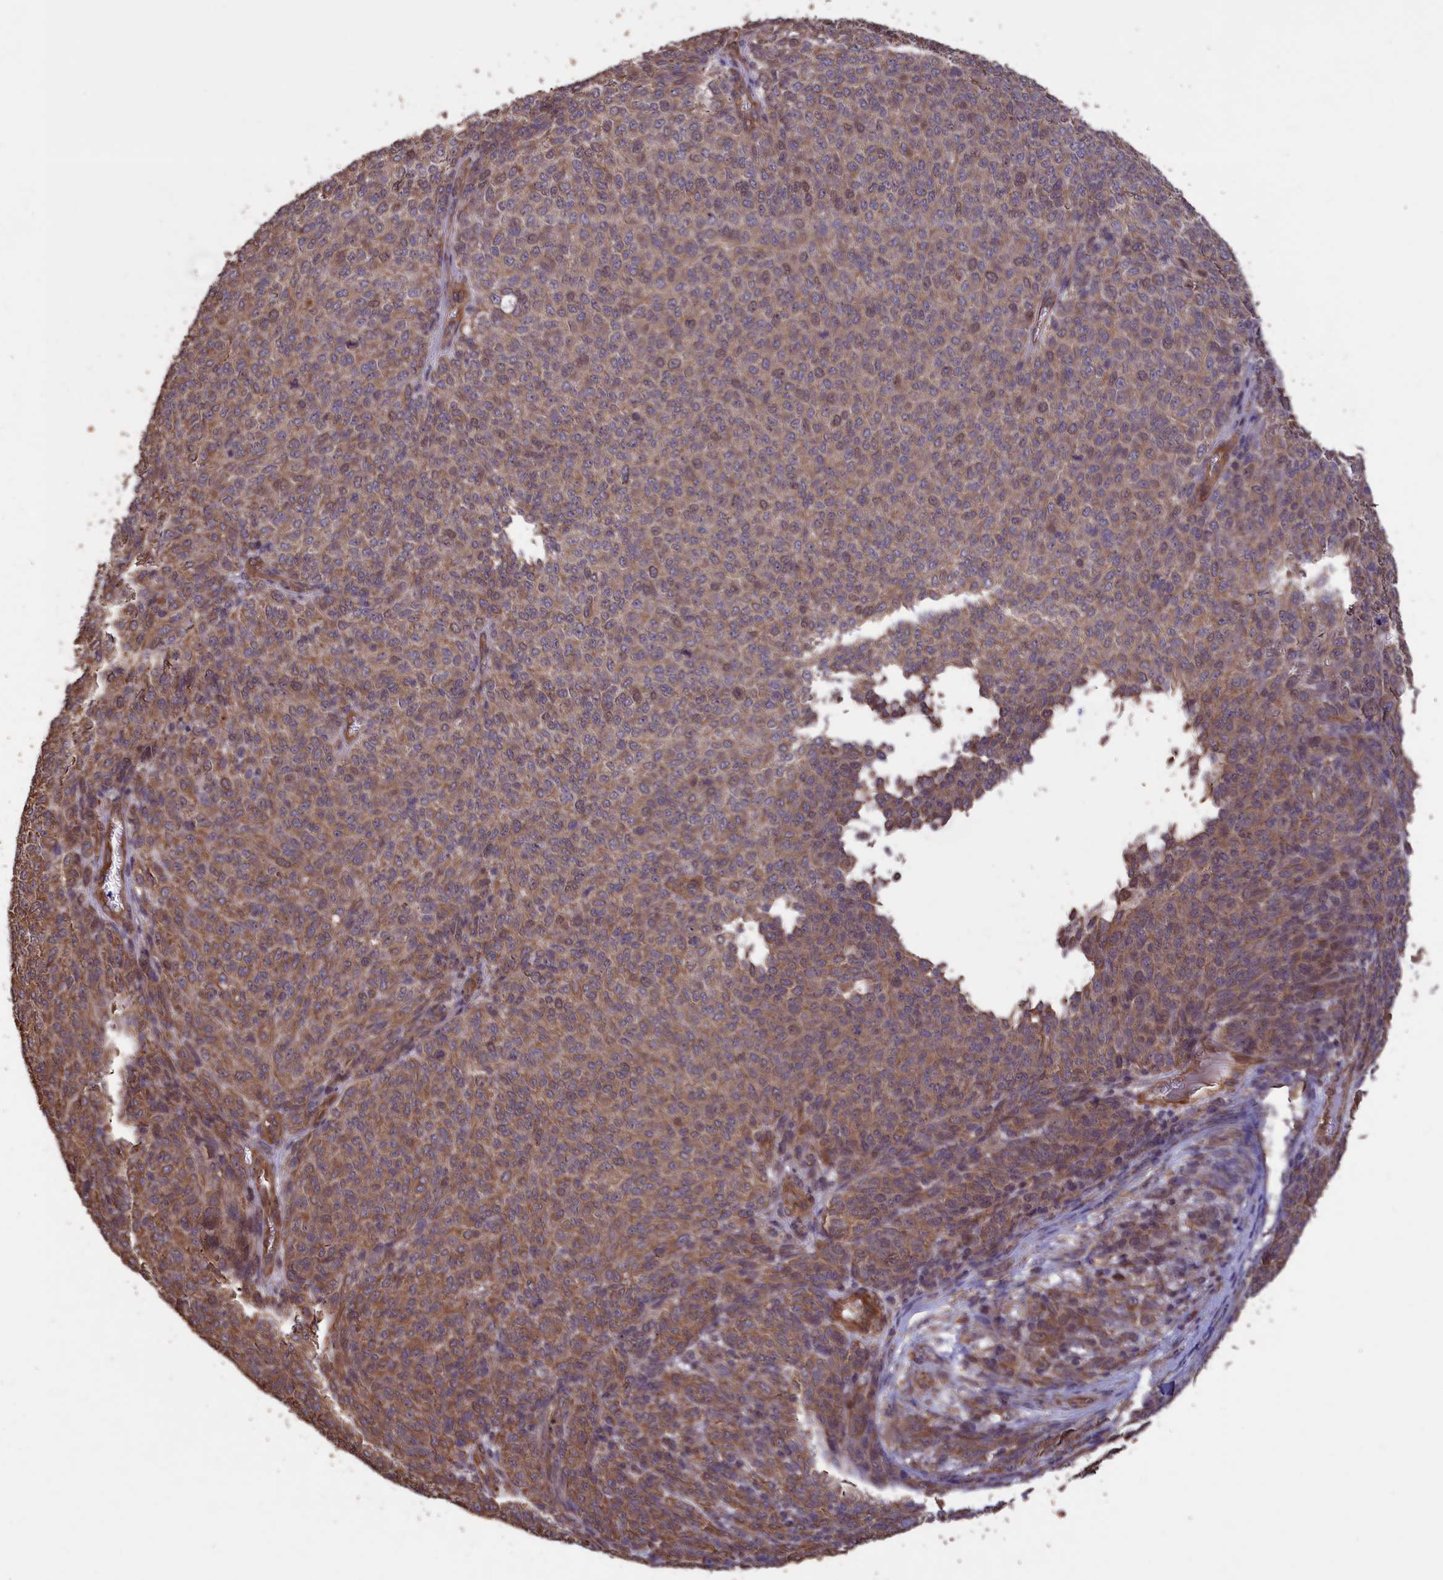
{"staining": {"intensity": "moderate", "quantity": "25%-75%", "location": "cytoplasmic/membranous,nuclear"}, "tissue": "melanoma", "cell_type": "Tumor cells", "image_type": "cancer", "snomed": [{"axis": "morphology", "description": "Malignant melanoma, NOS"}, {"axis": "topography", "description": "Skin"}], "caption": "A brown stain highlights moderate cytoplasmic/membranous and nuclear expression of a protein in melanoma tumor cells.", "gene": "DAPK3", "patient": {"sex": "male", "age": 49}}